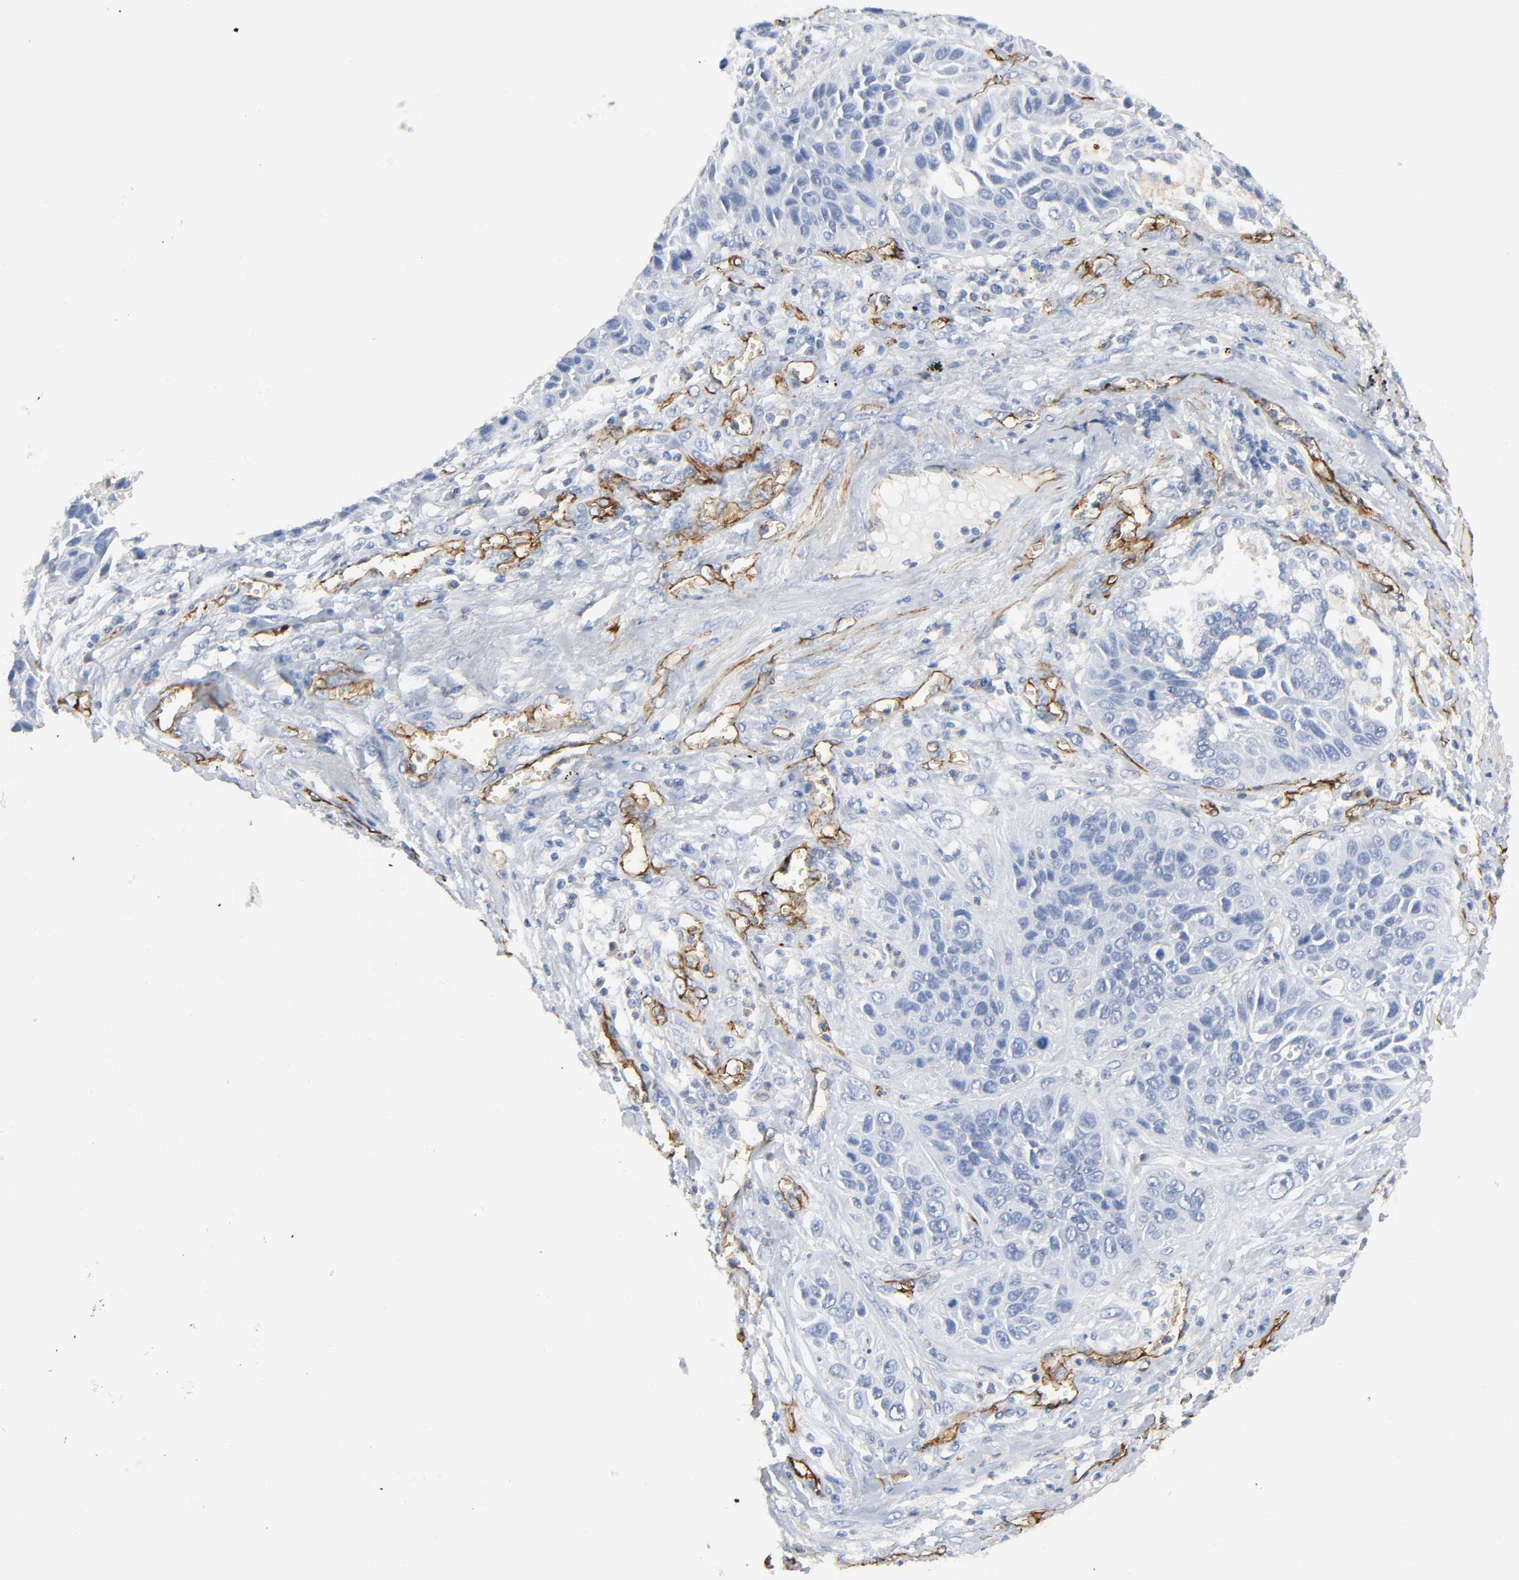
{"staining": {"intensity": "negative", "quantity": "none", "location": "none"}, "tissue": "lung cancer", "cell_type": "Tumor cells", "image_type": "cancer", "snomed": [{"axis": "morphology", "description": "Squamous cell carcinoma, NOS"}, {"axis": "topography", "description": "Lung"}], "caption": "Tumor cells are negative for brown protein staining in squamous cell carcinoma (lung). Nuclei are stained in blue.", "gene": "PECAM1", "patient": {"sex": "female", "age": 76}}